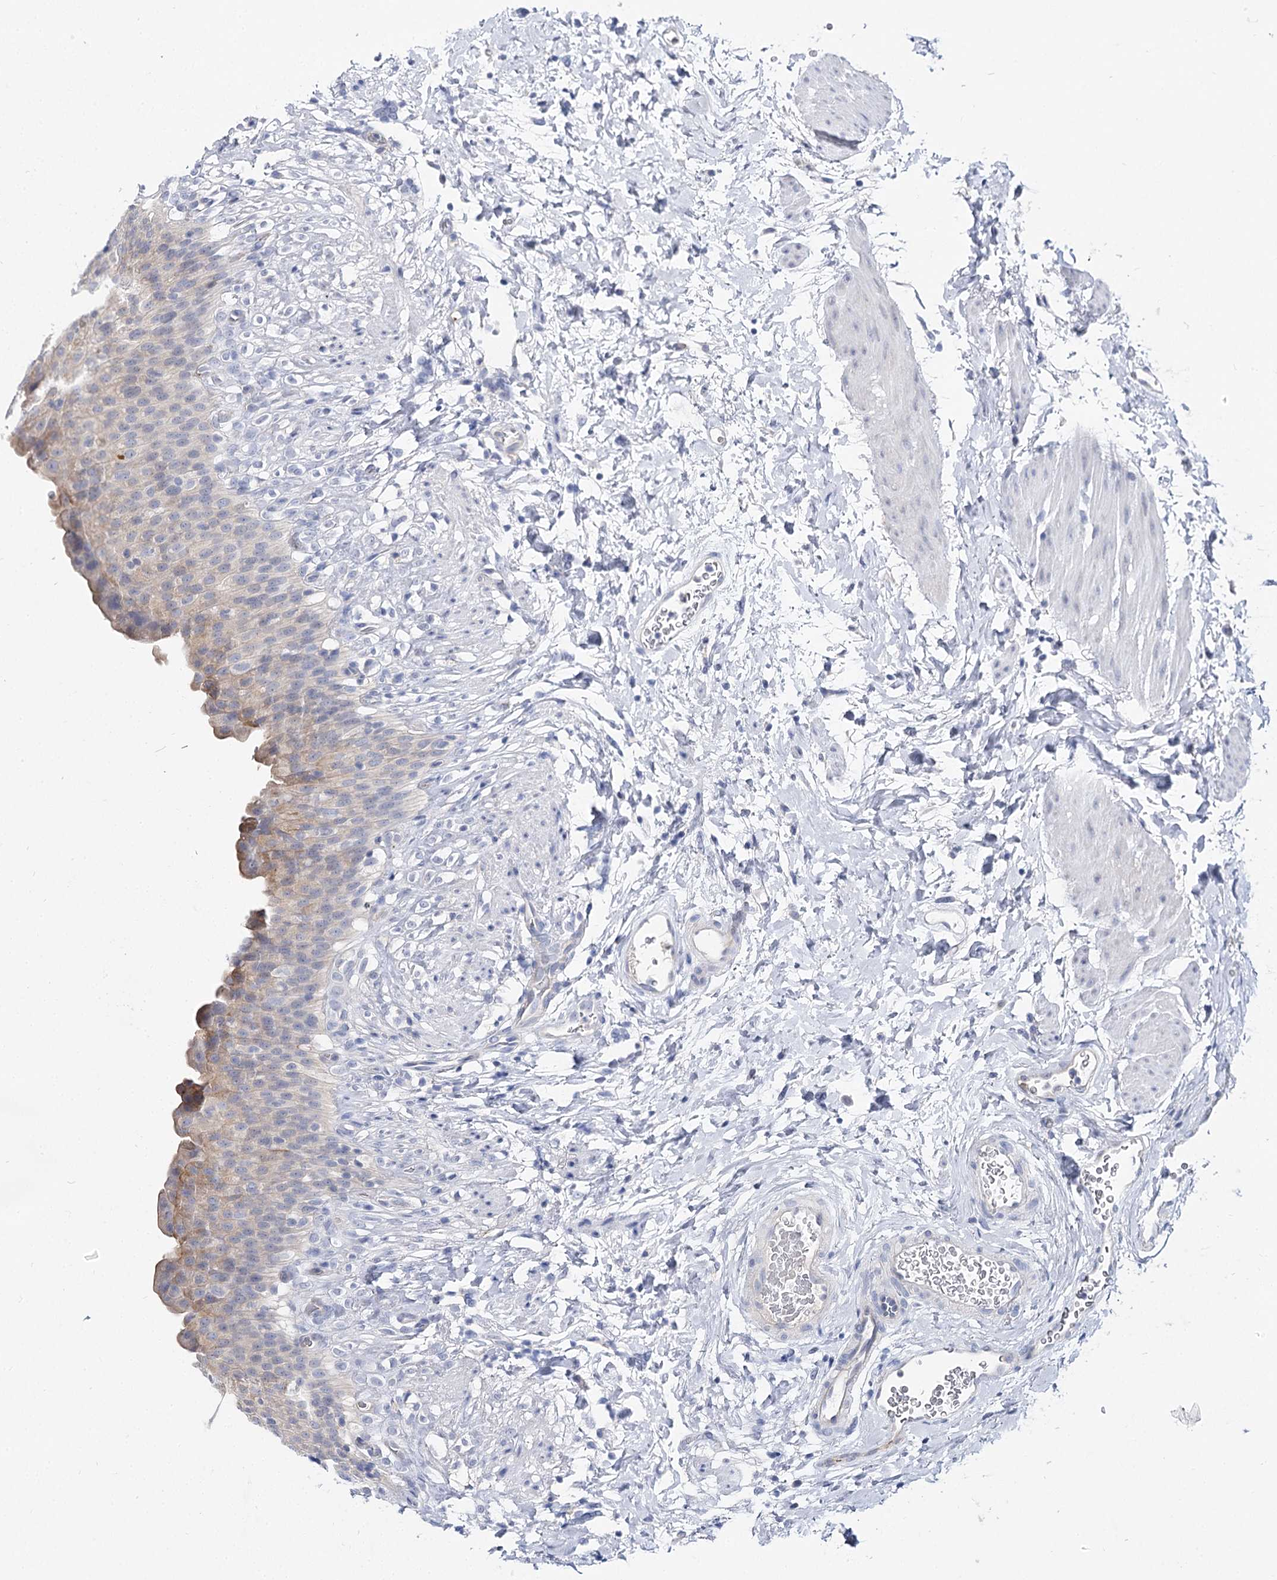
{"staining": {"intensity": "weak", "quantity": "<25%", "location": "cytoplasmic/membranous"}, "tissue": "urinary bladder", "cell_type": "Urothelial cells", "image_type": "normal", "snomed": [{"axis": "morphology", "description": "Normal tissue, NOS"}, {"axis": "topography", "description": "Urinary bladder"}], "caption": "Urinary bladder stained for a protein using immunohistochemistry (IHC) displays no positivity urothelial cells.", "gene": "UGP2", "patient": {"sex": "female", "age": 79}}